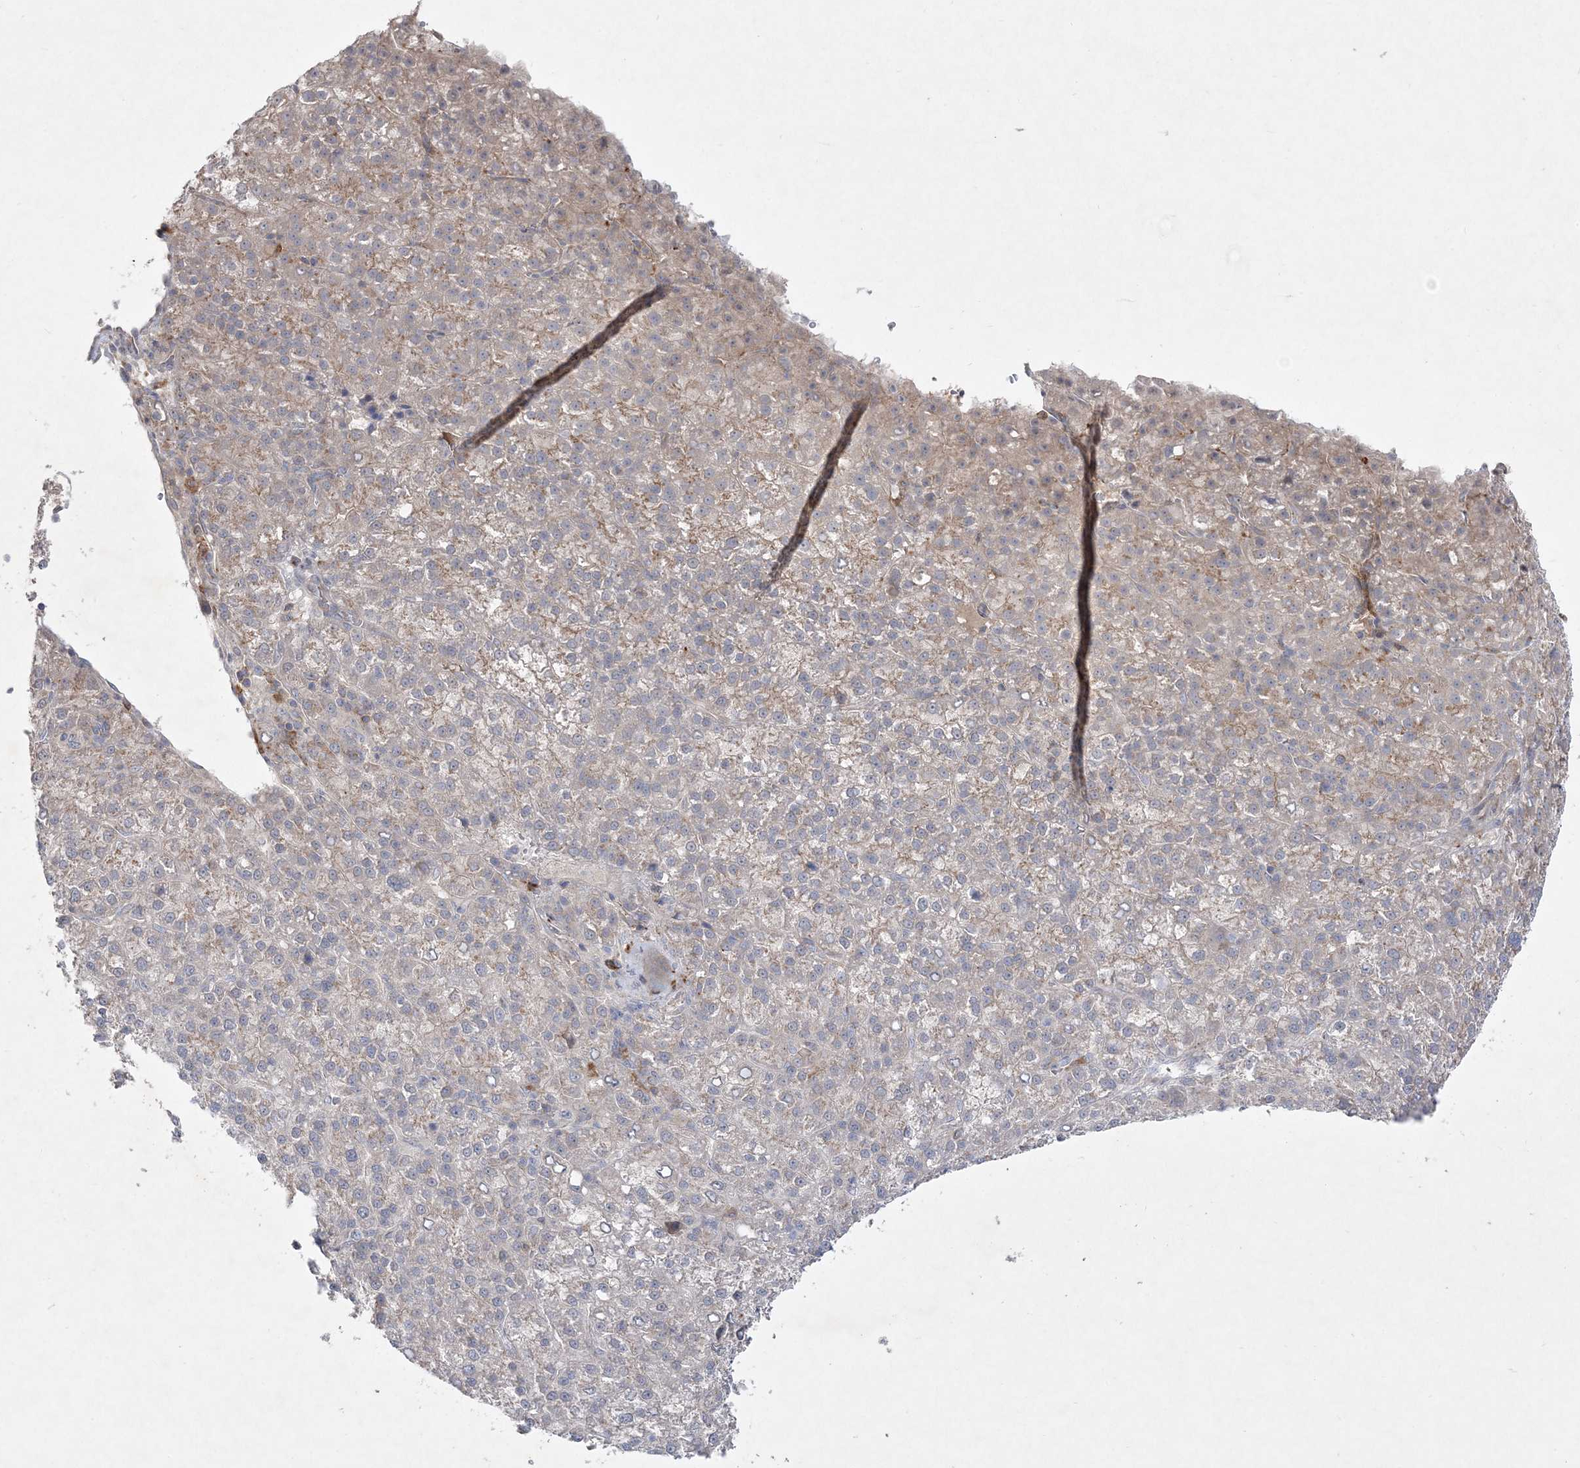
{"staining": {"intensity": "weak", "quantity": "25%-75%", "location": "cytoplasmic/membranous"}, "tissue": "liver cancer", "cell_type": "Tumor cells", "image_type": "cancer", "snomed": [{"axis": "morphology", "description": "Carcinoma, Hepatocellular, NOS"}, {"axis": "topography", "description": "Liver"}], "caption": "A histopathology image of human hepatocellular carcinoma (liver) stained for a protein displays weak cytoplasmic/membranous brown staining in tumor cells.", "gene": "CLNK", "patient": {"sex": "female", "age": 58}}